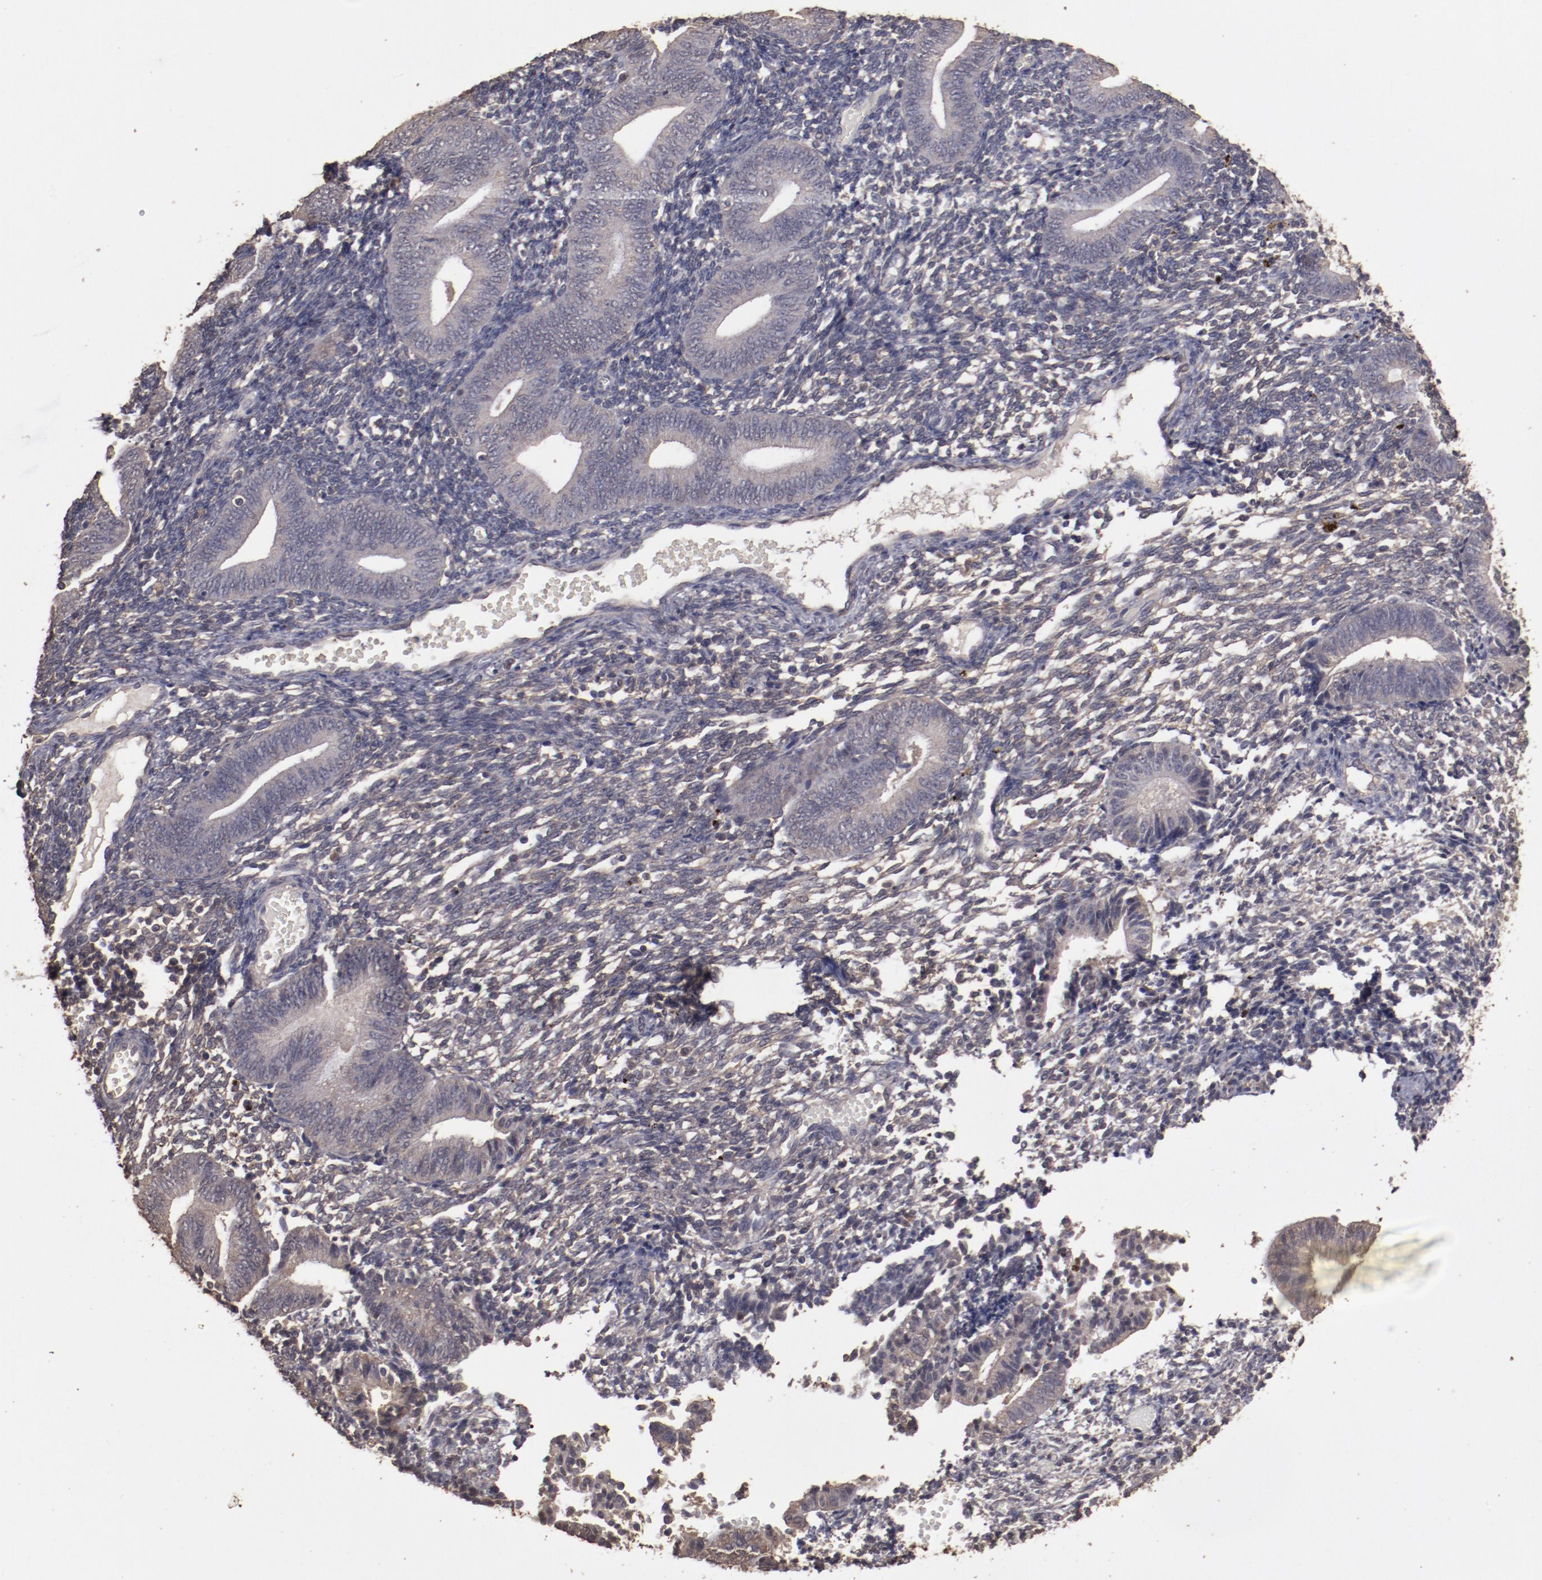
{"staining": {"intensity": "weak", "quantity": ">75%", "location": "cytoplasmic/membranous"}, "tissue": "endometrium", "cell_type": "Cells in endometrial stroma", "image_type": "normal", "snomed": [{"axis": "morphology", "description": "Normal tissue, NOS"}, {"axis": "topography", "description": "Uterus"}, {"axis": "topography", "description": "Endometrium"}], "caption": "Immunohistochemistry (DAB) staining of benign human endometrium shows weak cytoplasmic/membranous protein staining in about >75% of cells in endometrial stroma. (brown staining indicates protein expression, while blue staining denotes nuclei).", "gene": "FAT1", "patient": {"sex": "female", "age": 33}}